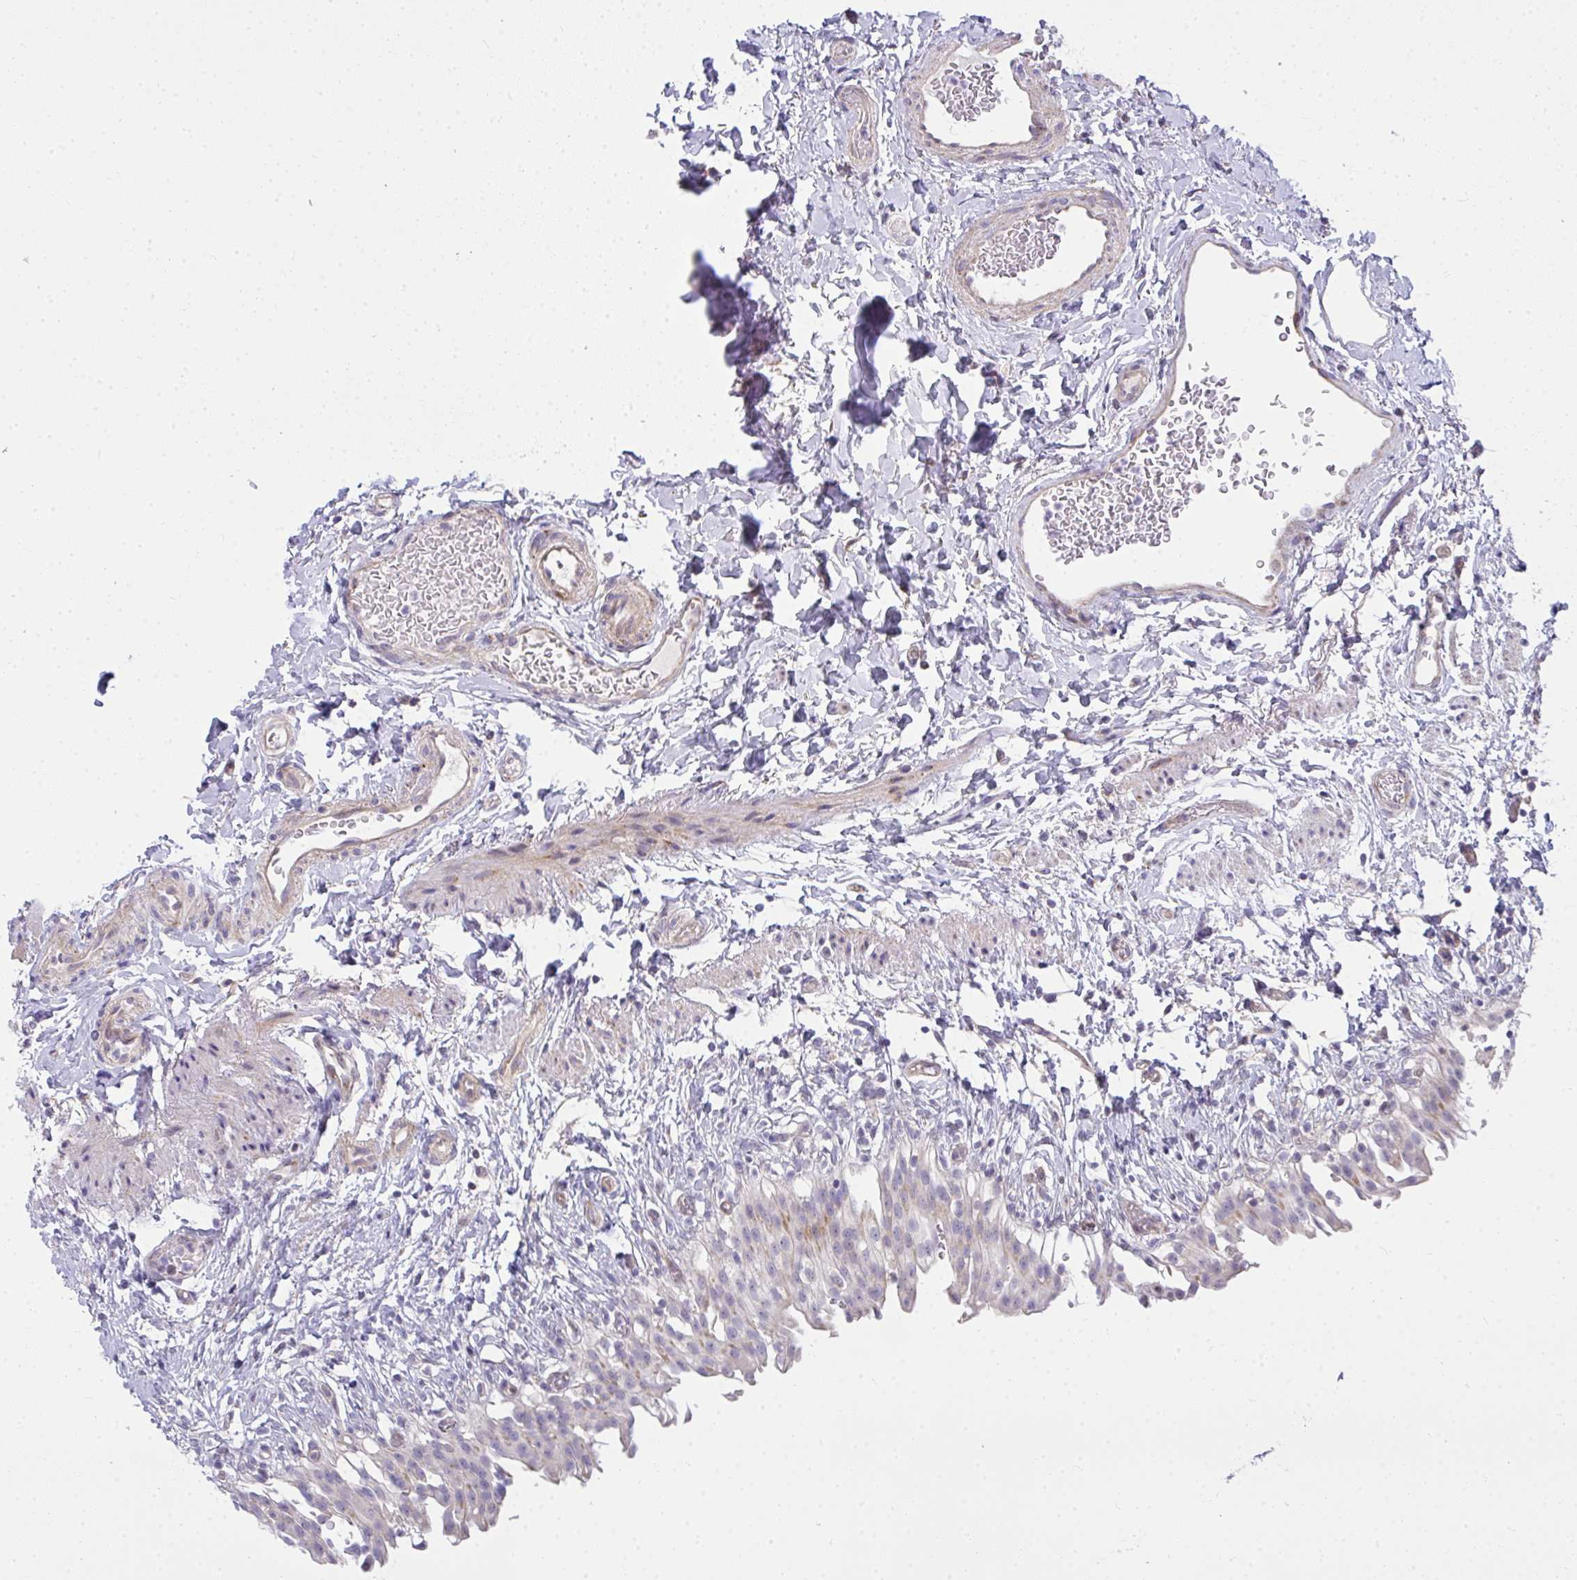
{"staining": {"intensity": "moderate", "quantity": "<25%", "location": "cytoplasmic/membranous"}, "tissue": "urinary bladder", "cell_type": "Urothelial cells", "image_type": "normal", "snomed": [{"axis": "morphology", "description": "Normal tissue, NOS"}, {"axis": "topography", "description": "Urinary bladder"}, {"axis": "topography", "description": "Peripheral nerve tissue"}], "caption": "Immunohistochemical staining of normal human urinary bladder reveals <25% levels of moderate cytoplasmic/membranous protein positivity in approximately <25% of urothelial cells.", "gene": "SRRM4", "patient": {"sex": "female", "age": 60}}